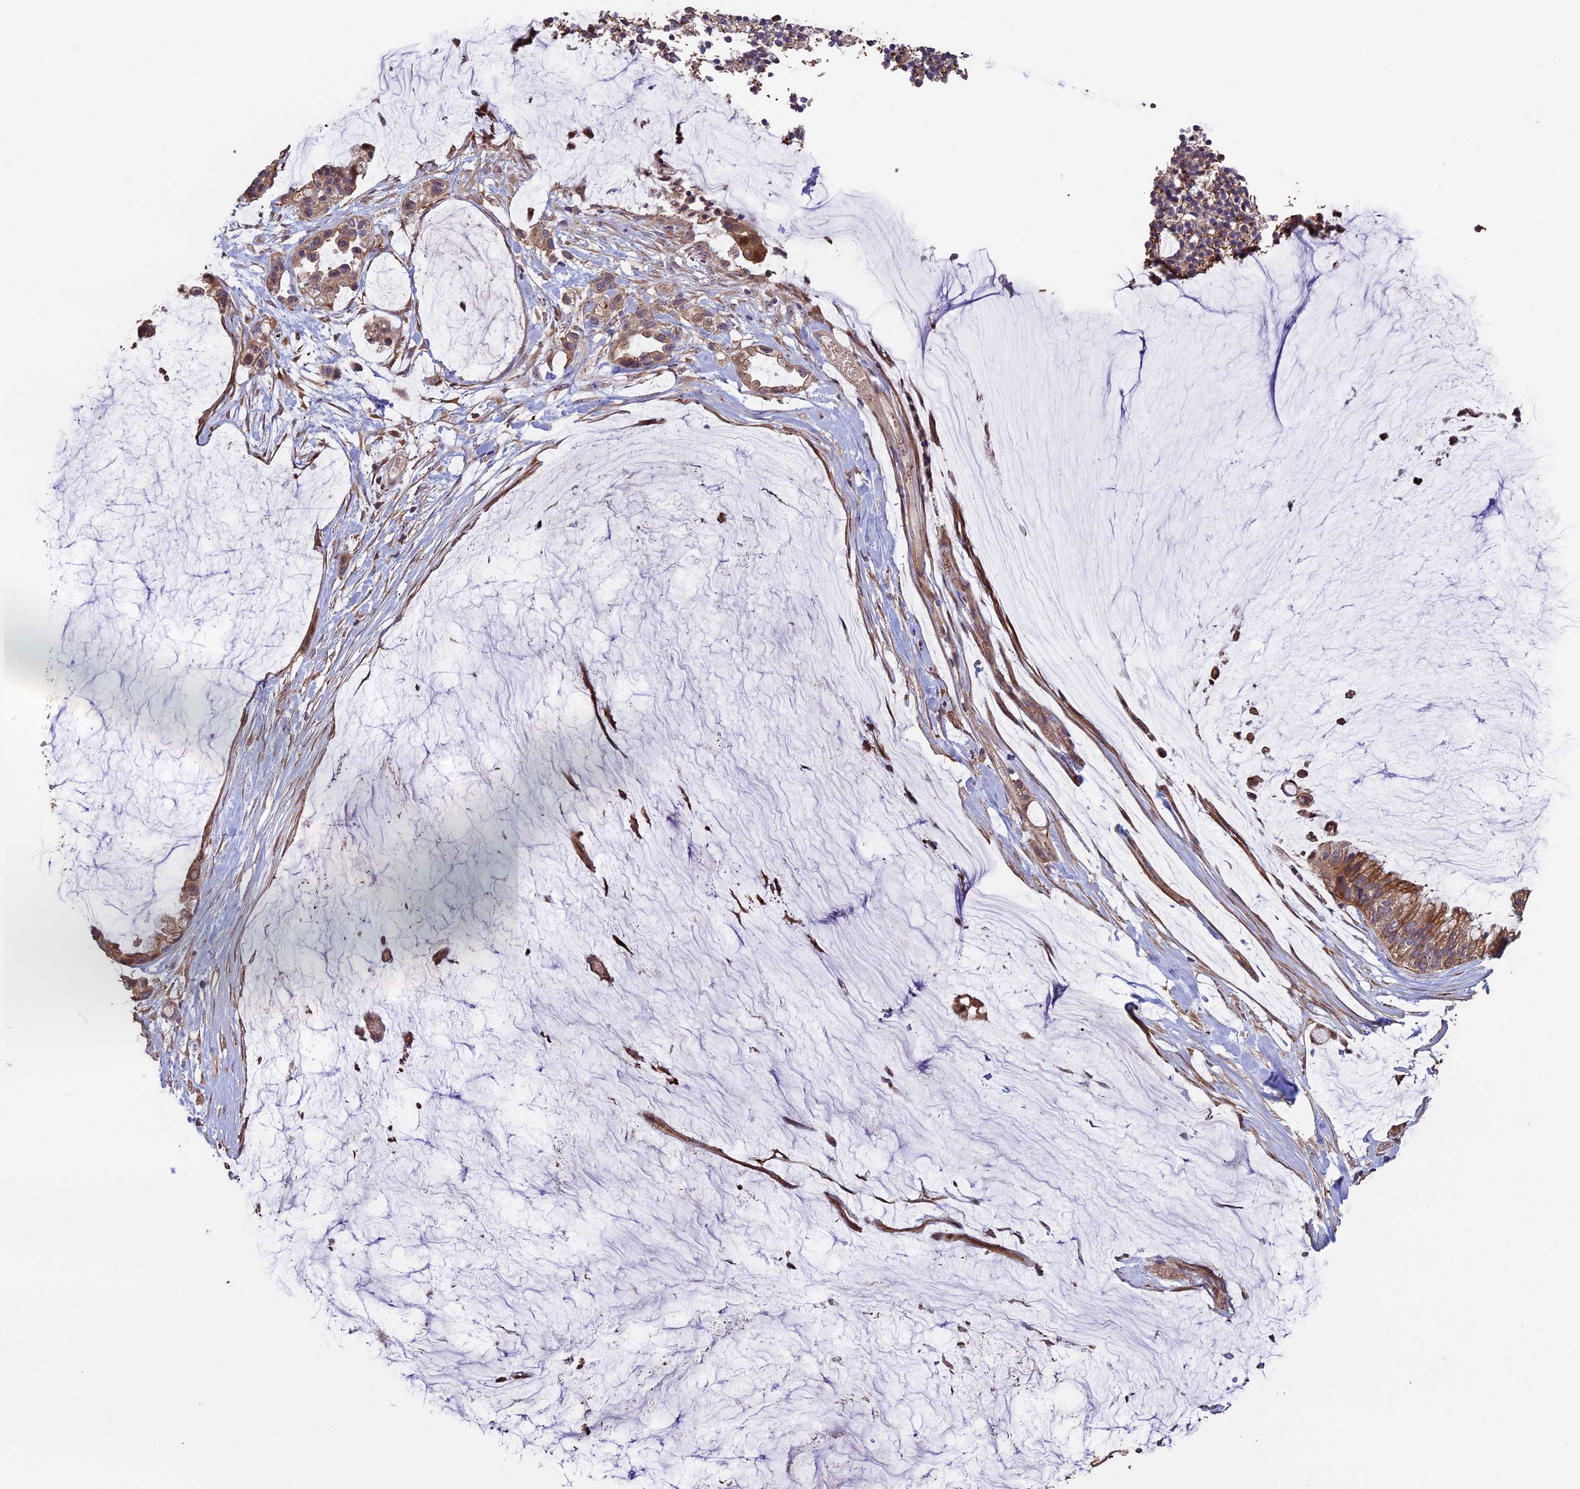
{"staining": {"intensity": "moderate", "quantity": ">75%", "location": "cytoplasmic/membranous"}, "tissue": "ovarian cancer", "cell_type": "Tumor cells", "image_type": "cancer", "snomed": [{"axis": "morphology", "description": "Cystadenocarcinoma, mucinous, NOS"}, {"axis": "topography", "description": "Ovary"}], "caption": "About >75% of tumor cells in mucinous cystadenocarcinoma (ovarian) display moderate cytoplasmic/membranous protein staining as visualized by brown immunohistochemical staining.", "gene": "VWA3A", "patient": {"sex": "female", "age": 39}}